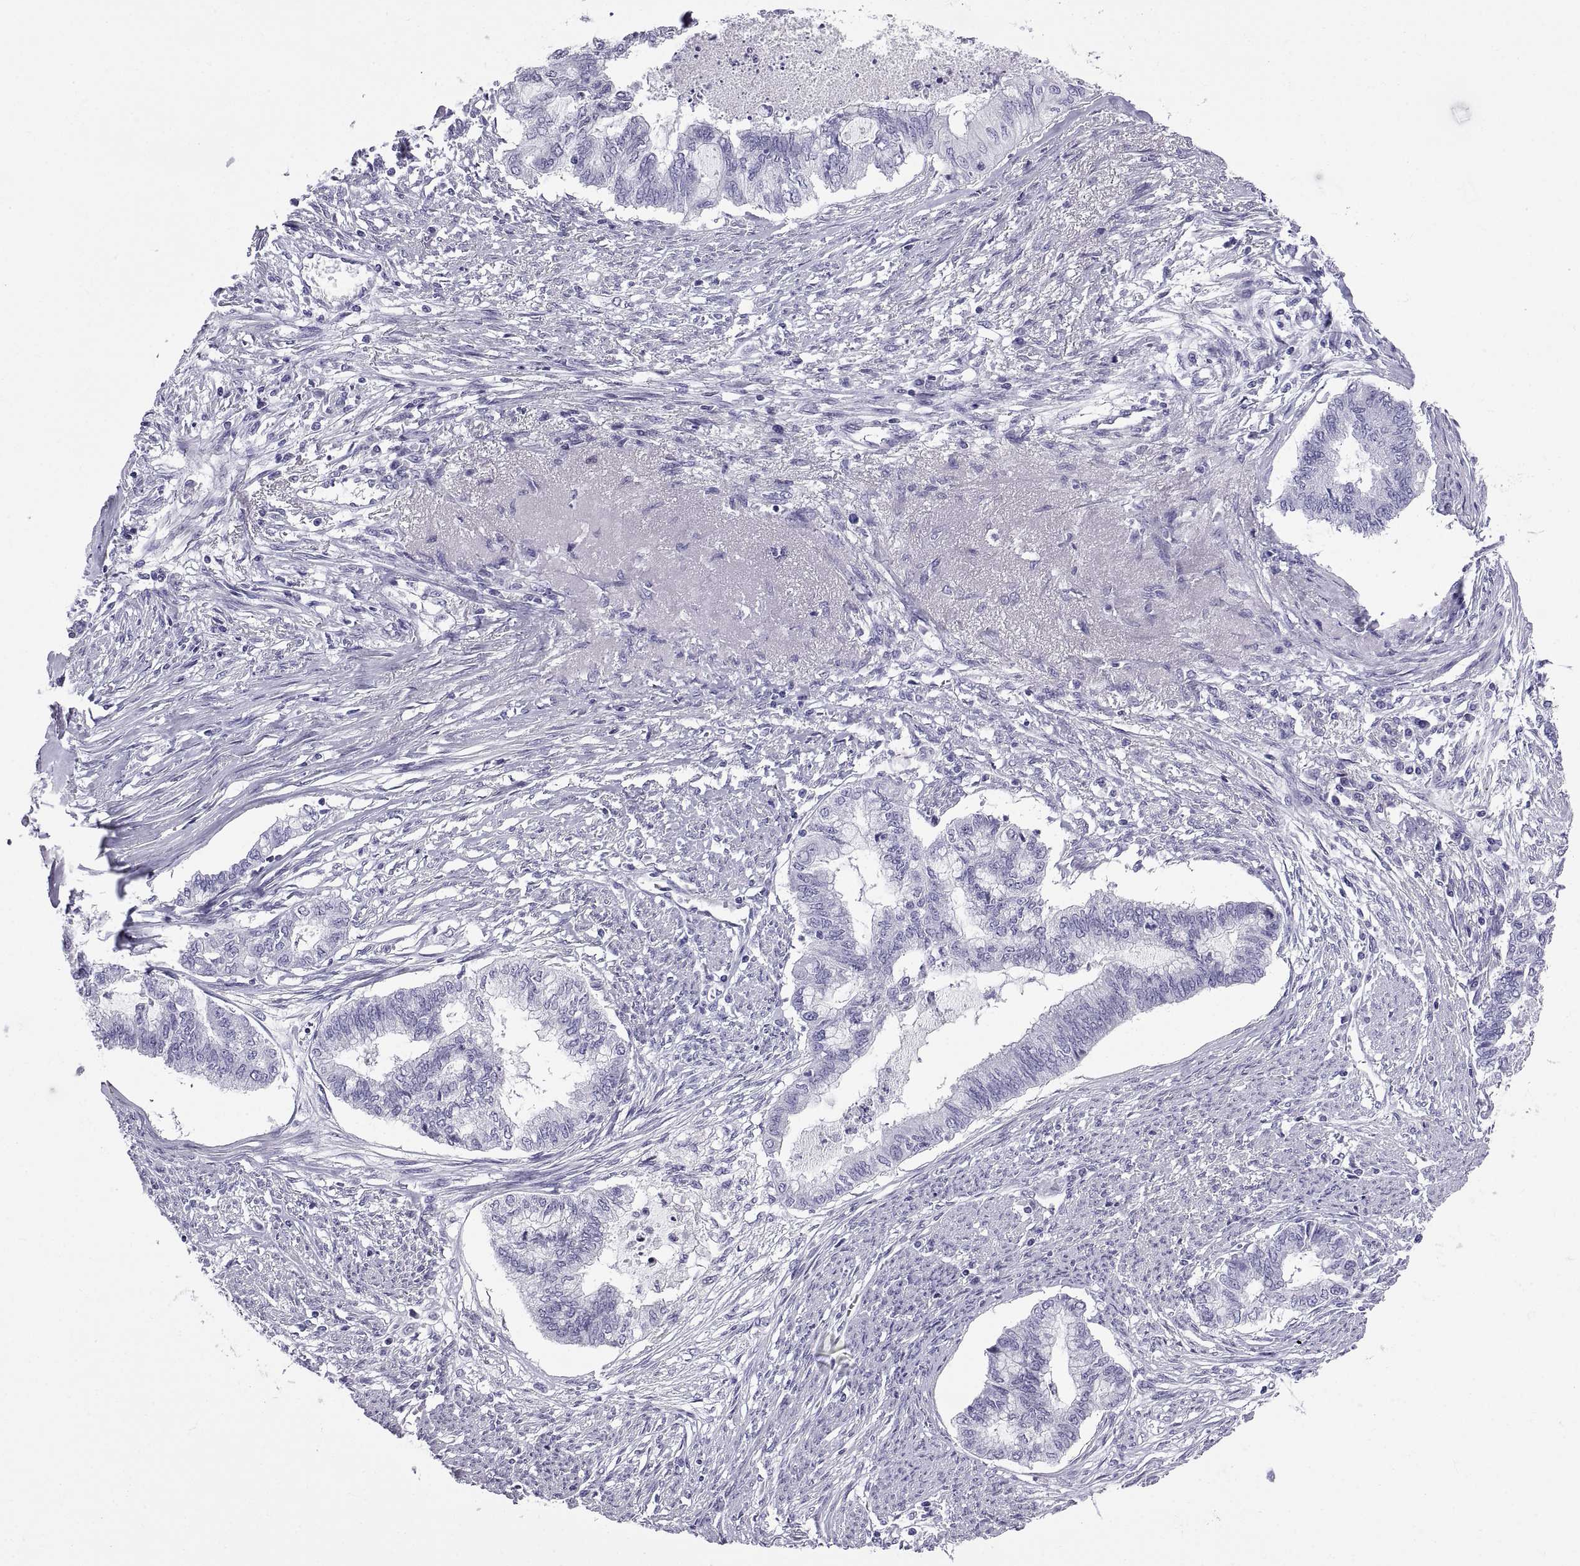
{"staining": {"intensity": "negative", "quantity": "none", "location": "none"}, "tissue": "endometrial cancer", "cell_type": "Tumor cells", "image_type": "cancer", "snomed": [{"axis": "morphology", "description": "Adenocarcinoma, NOS"}, {"axis": "topography", "description": "Endometrium"}], "caption": "There is no significant expression in tumor cells of endometrial cancer.", "gene": "SPDYE1", "patient": {"sex": "female", "age": 79}}